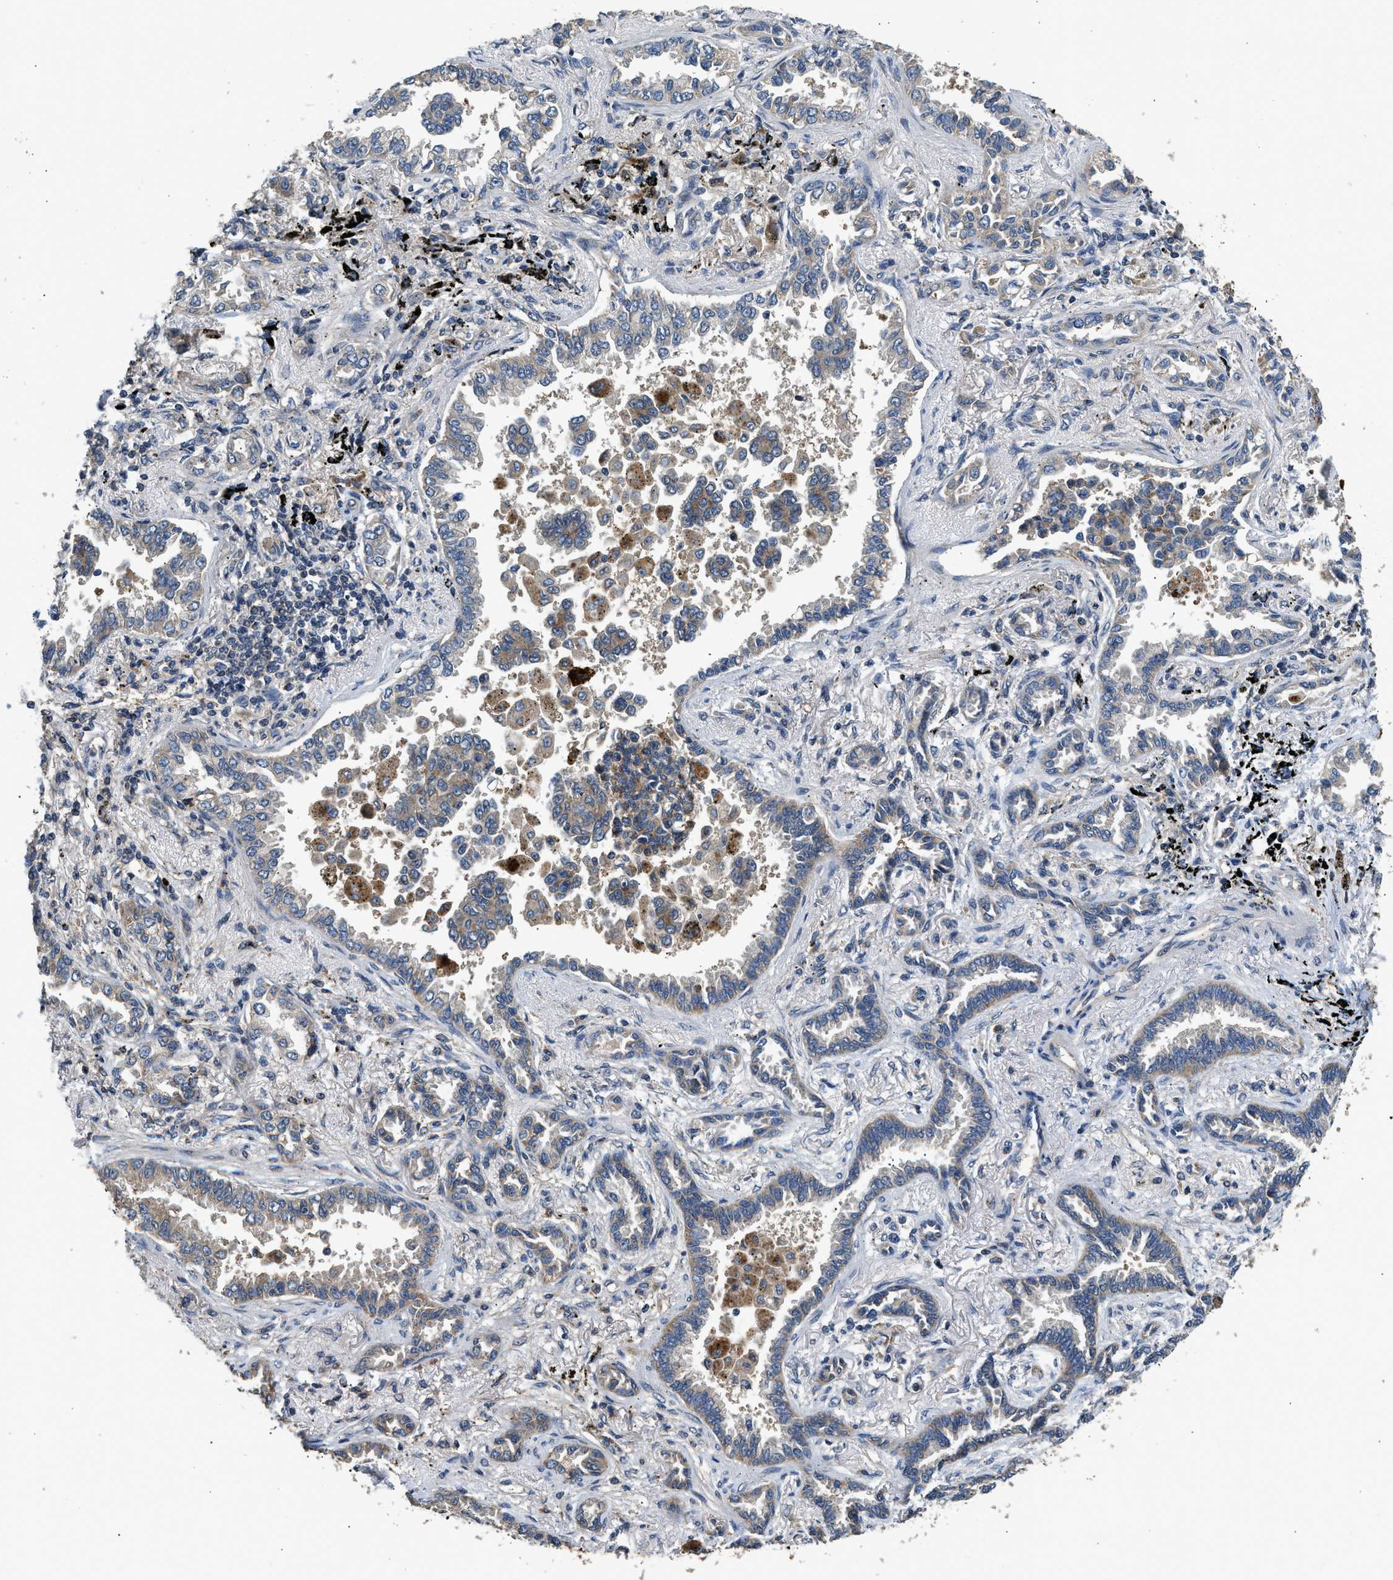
{"staining": {"intensity": "moderate", "quantity": "25%-75%", "location": "cytoplasmic/membranous"}, "tissue": "lung cancer", "cell_type": "Tumor cells", "image_type": "cancer", "snomed": [{"axis": "morphology", "description": "Normal tissue, NOS"}, {"axis": "morphology", "description": "Adenocarcinoma, NOS"}, {"axis": "topography", "description": "Lung"}], "caption": "Lung adenocarcinoma stained with DAB (3,3'-diaminobenzidine) IHC displays medium levels of moderate cytoplasmic/membranous staining in about 25%-75% of tumor cells.", "gene": "IL3RA", "patient": {"sex": "male", "age": 59}}